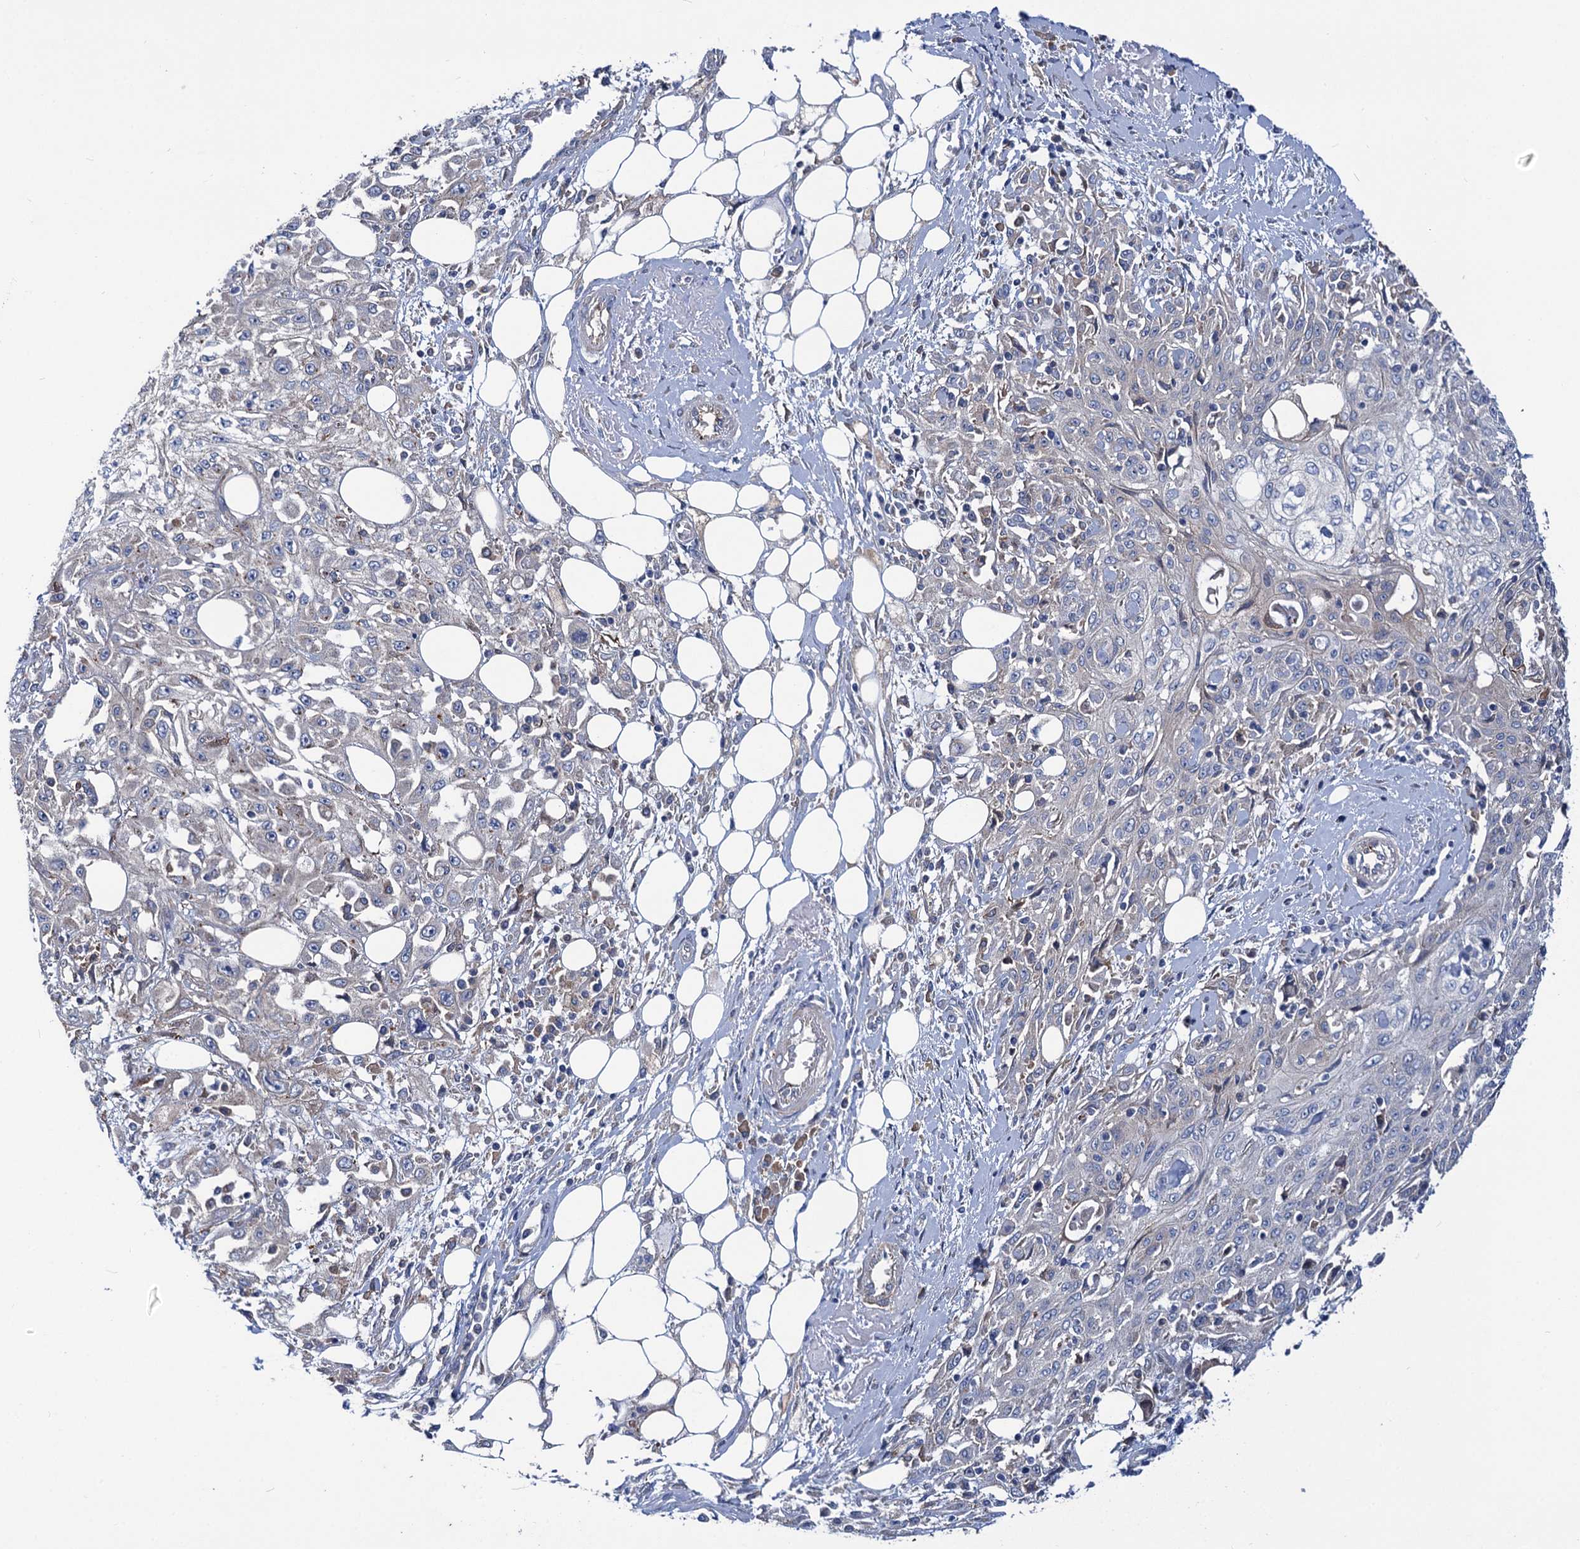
{"staining": {"intensity": "negative", "quantity": "none", "location": "none"}, "tissue": "skin cancer", "cell_type": "Tumor cells", "image_type": "cancer", "snomed": [{"axis": "morphology", "description": "Squamous cell carcinoma, NOS"}, {"axis": "morphology", "description": "Squamous cell carcinoma, metastatic, NOS"}, {"axis": "topography", "description": "Skin"}, {"axis": "topography", "description": "Lymph node"}], "caption": "A photomicrograph of human squamous cell carcinoma (skin) is negative for staining in tumor cells.", "gene": "TRIM55", "patient": {"sex": "male", "age": 75}}